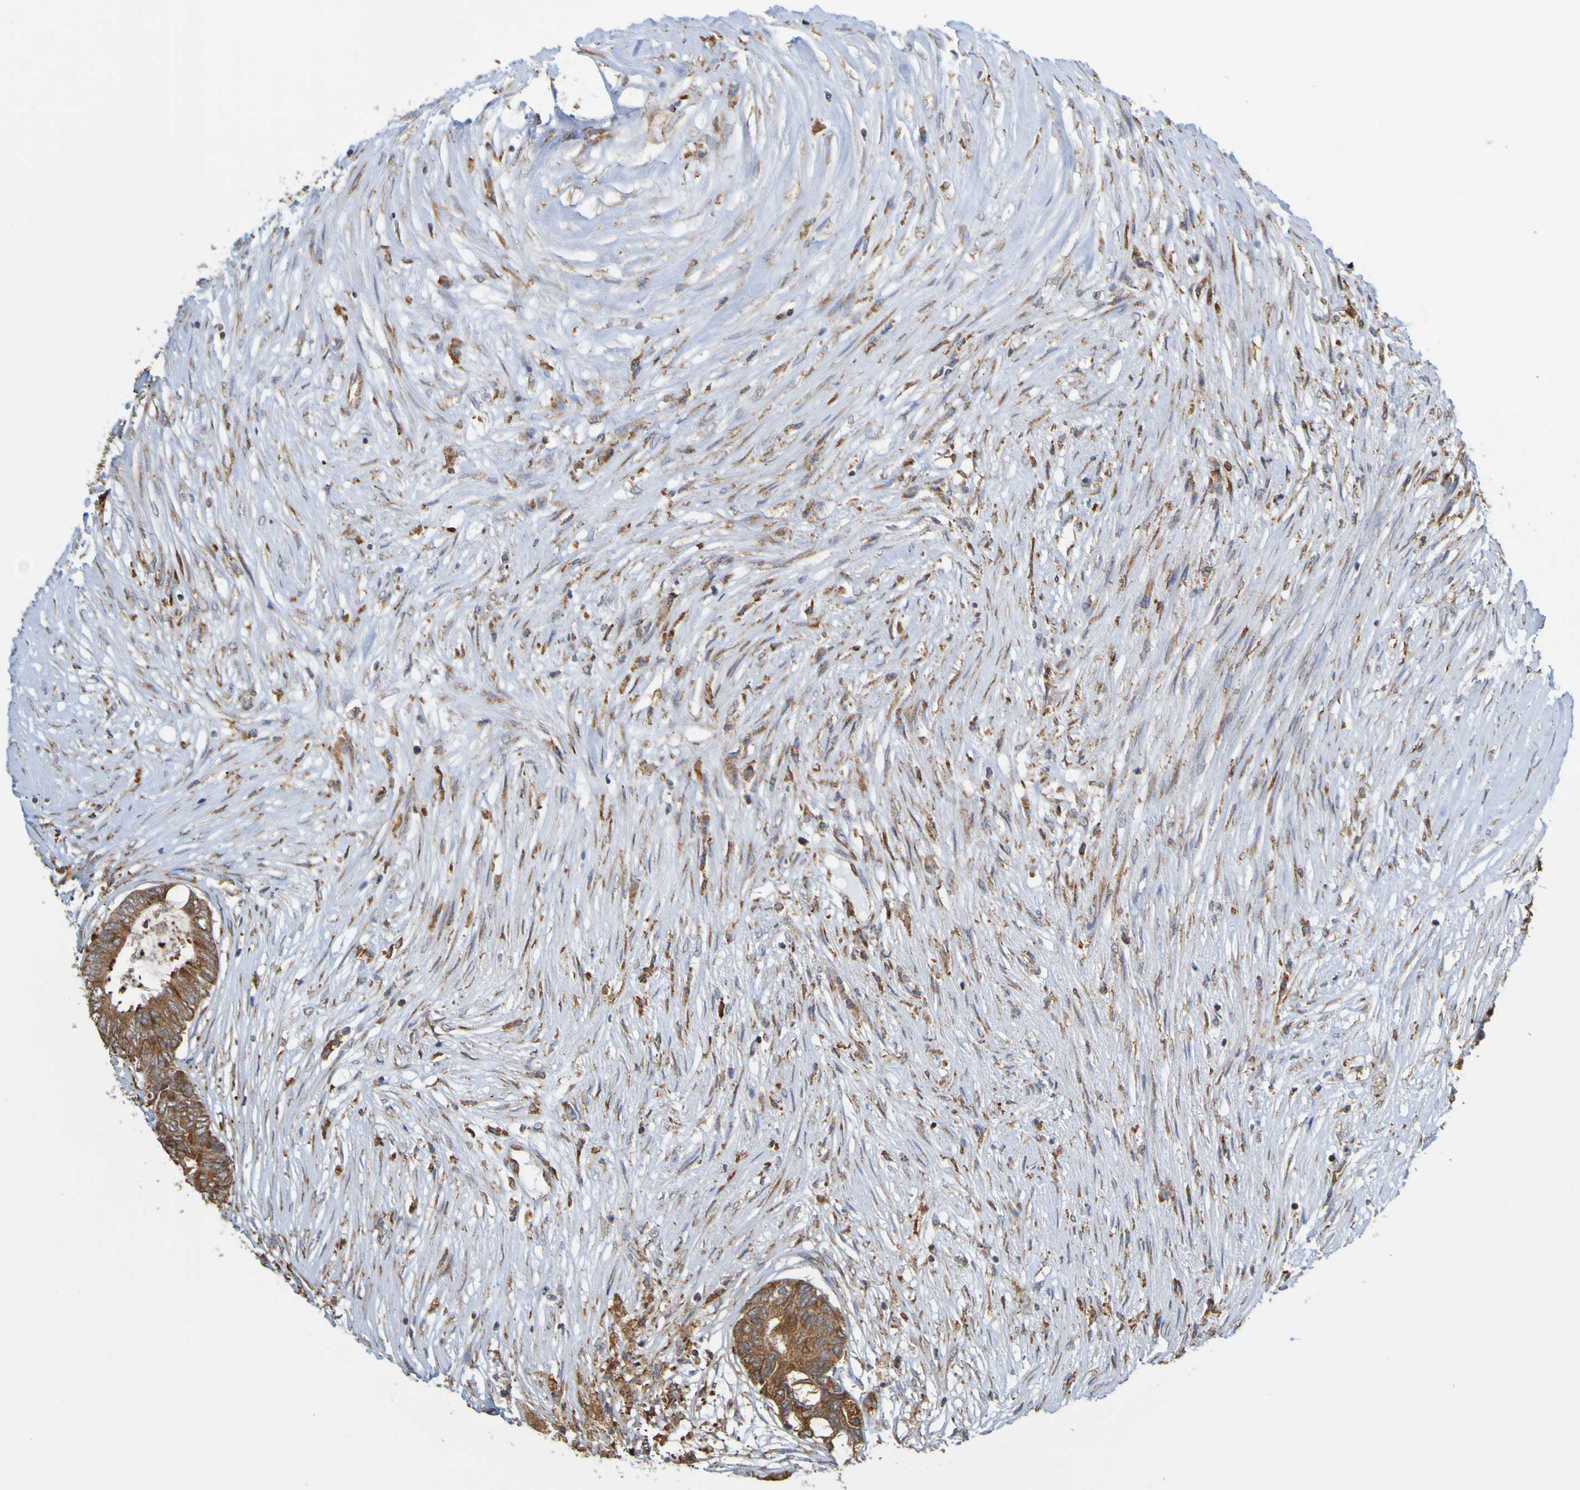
{"staining": {"intensity": "strong", "quantity": "25%-75%", "location": "cytoplasmic/membranous"}, "tissue": "colorectal cancer", "cell_type": "Tumor cells", "image_type": "cancer", "snomed": [{"axis": "morphology", "description": "Adenocarcinoma, NOS"}, {"axis": "topography", "description": "Rectum"}], "caption": "Colorectal adenocarcinoma tissue shows strong cytoplasmic/membranous positivity in about 25%-75% of tumor cells, visualized by immunohistochemistry. The protein of interest is shown in brown color, while the nuclei are stained blue.", "gene": "PDIA3", "patient": {"sex": "male", "age": 63}}